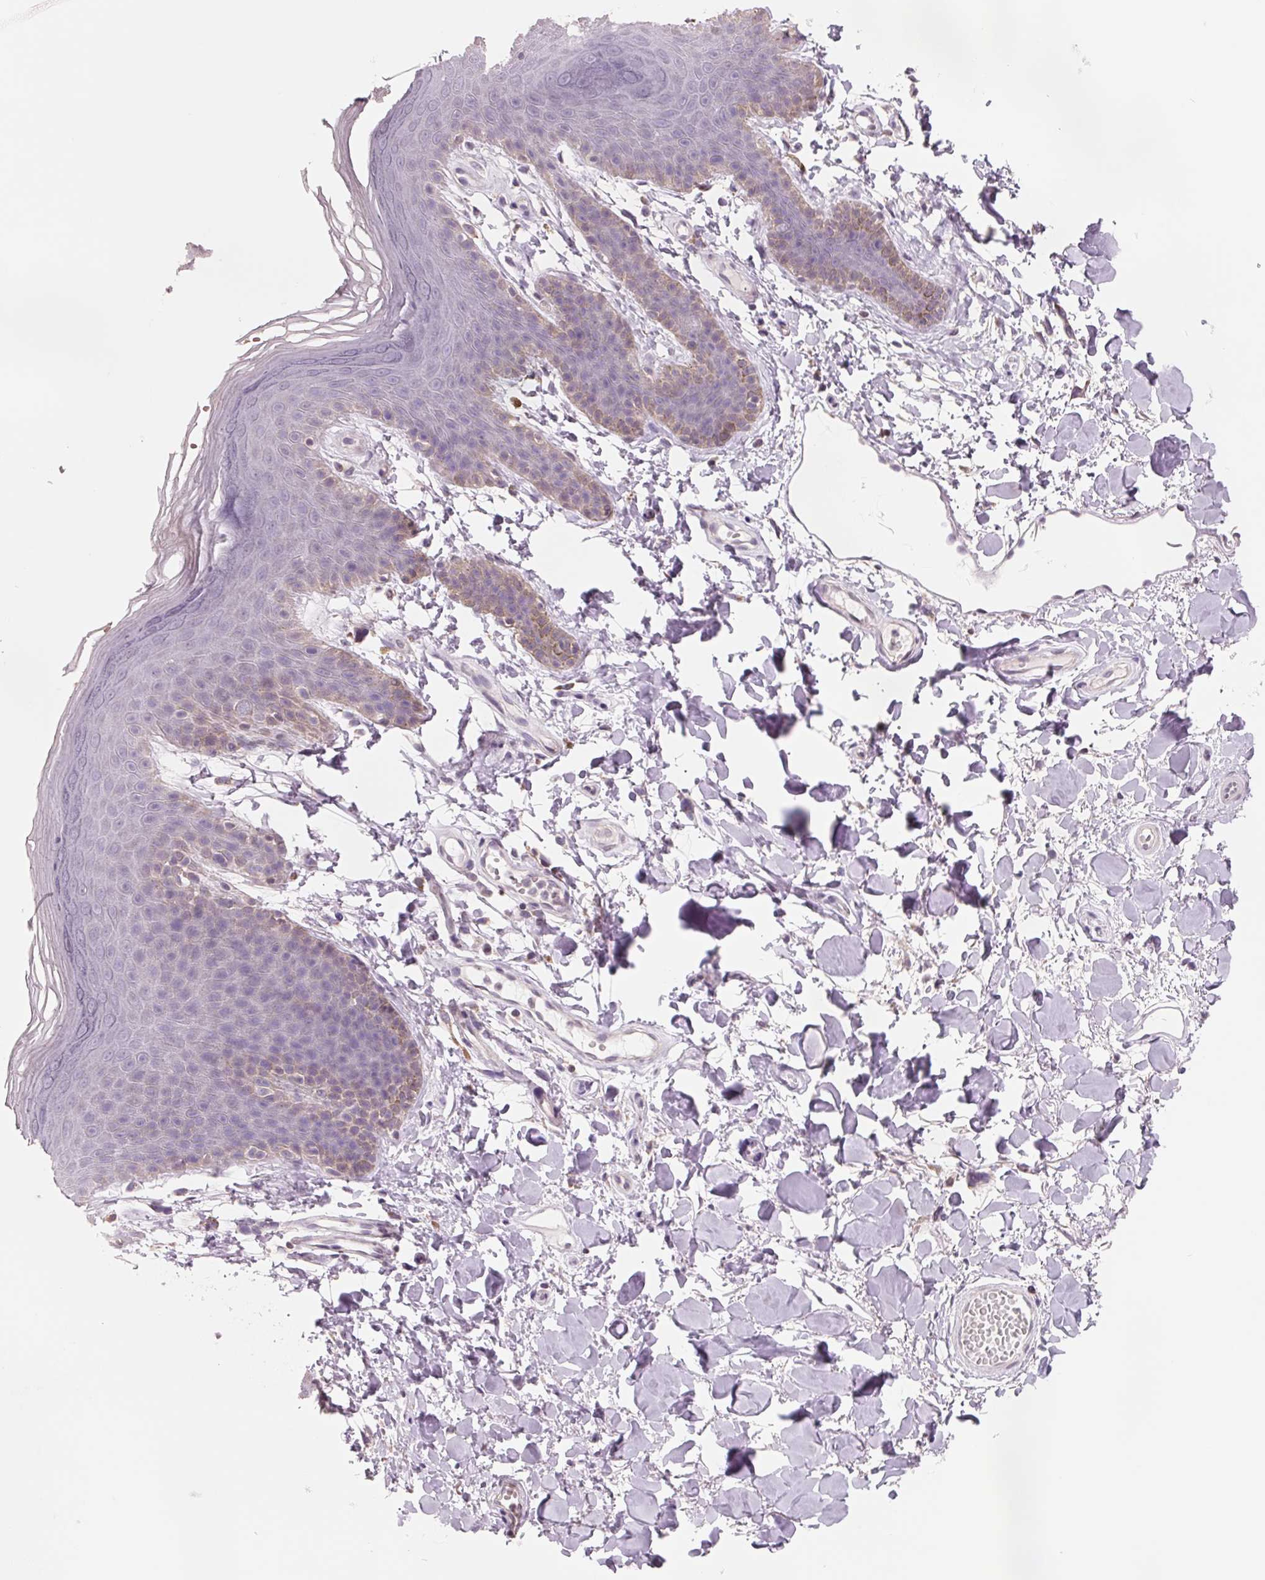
{"staining": {"intensity": "negative", "quantity": "none", "location": "none"}, "tissue": "skin", "cell_type": "Epidermal cells", "image_type": "normal", "snomed": [{"axis": "morphology", "description": "Normal tissue, NOS"}, {"axis": "topography", "description": "Anal"}], "caption": "Immunohistochemistry of unremarkable human skin shows no expression in epidermal cells.", "gene": "FTCD", "patient": {"sex": "male", "age": 53}}